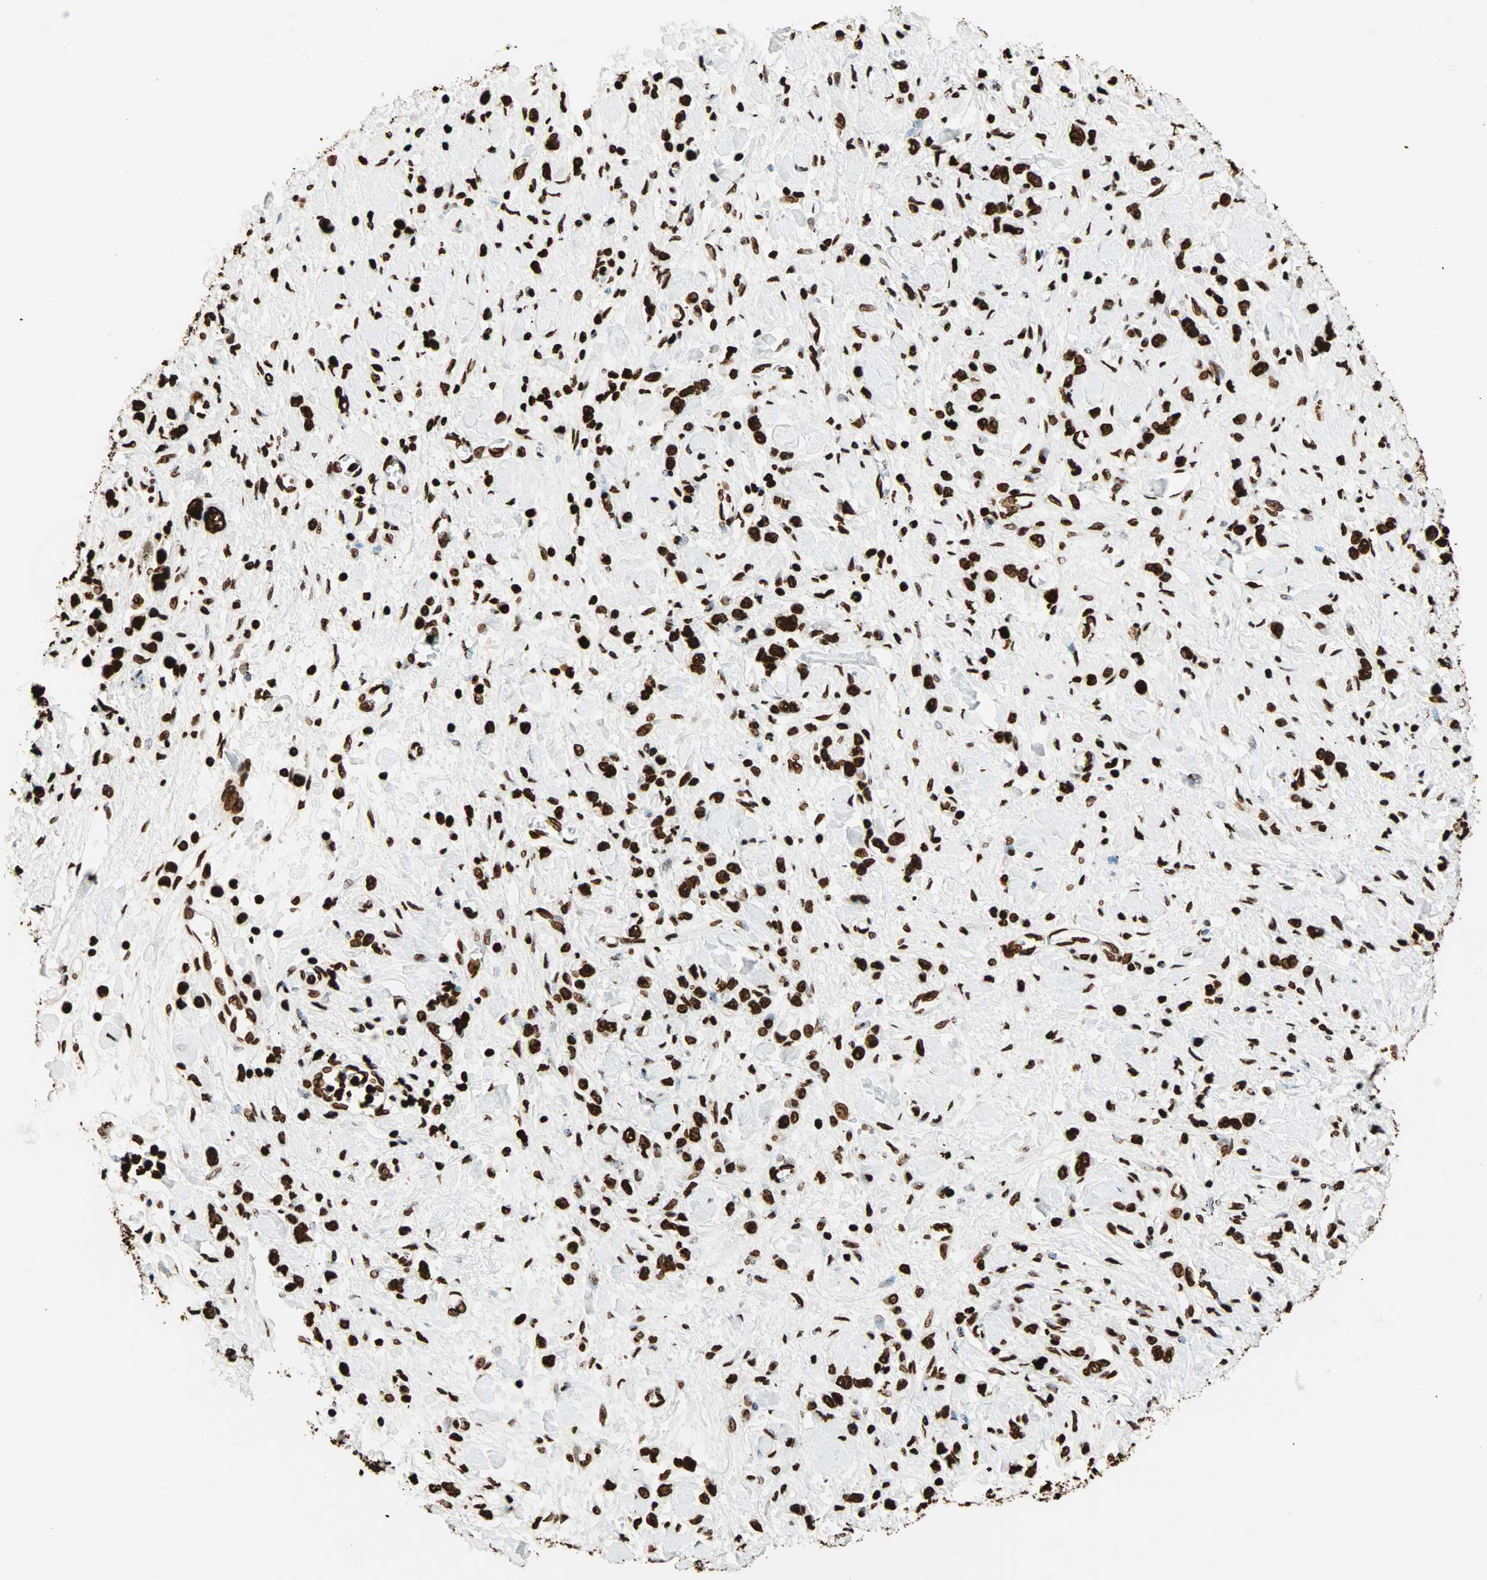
{"staining": {"intensity": "strong", "quantity": ">75%", "location": "nuclear"}, "tissue": "stomach cancer", "cell_type": "Tumor cells", "image_type": "cancer", "snomed": [{"axis": "morphology", "description": "Normal tissue, NOS"}, {"axis": "morphology", "description": "Adenocarcinoma, NOS"}, {"axis": "topography", "description": "Stomach, upper"}, {"axis": "topography", "description": "Stomach"}], "caption": "Strong nuclear expression is seen in approximately >75% of tumor cells in stomach cancer (adenocarcinoma).", "gene": "GLI2", "patient": {"sex": "female", "age": 65}}